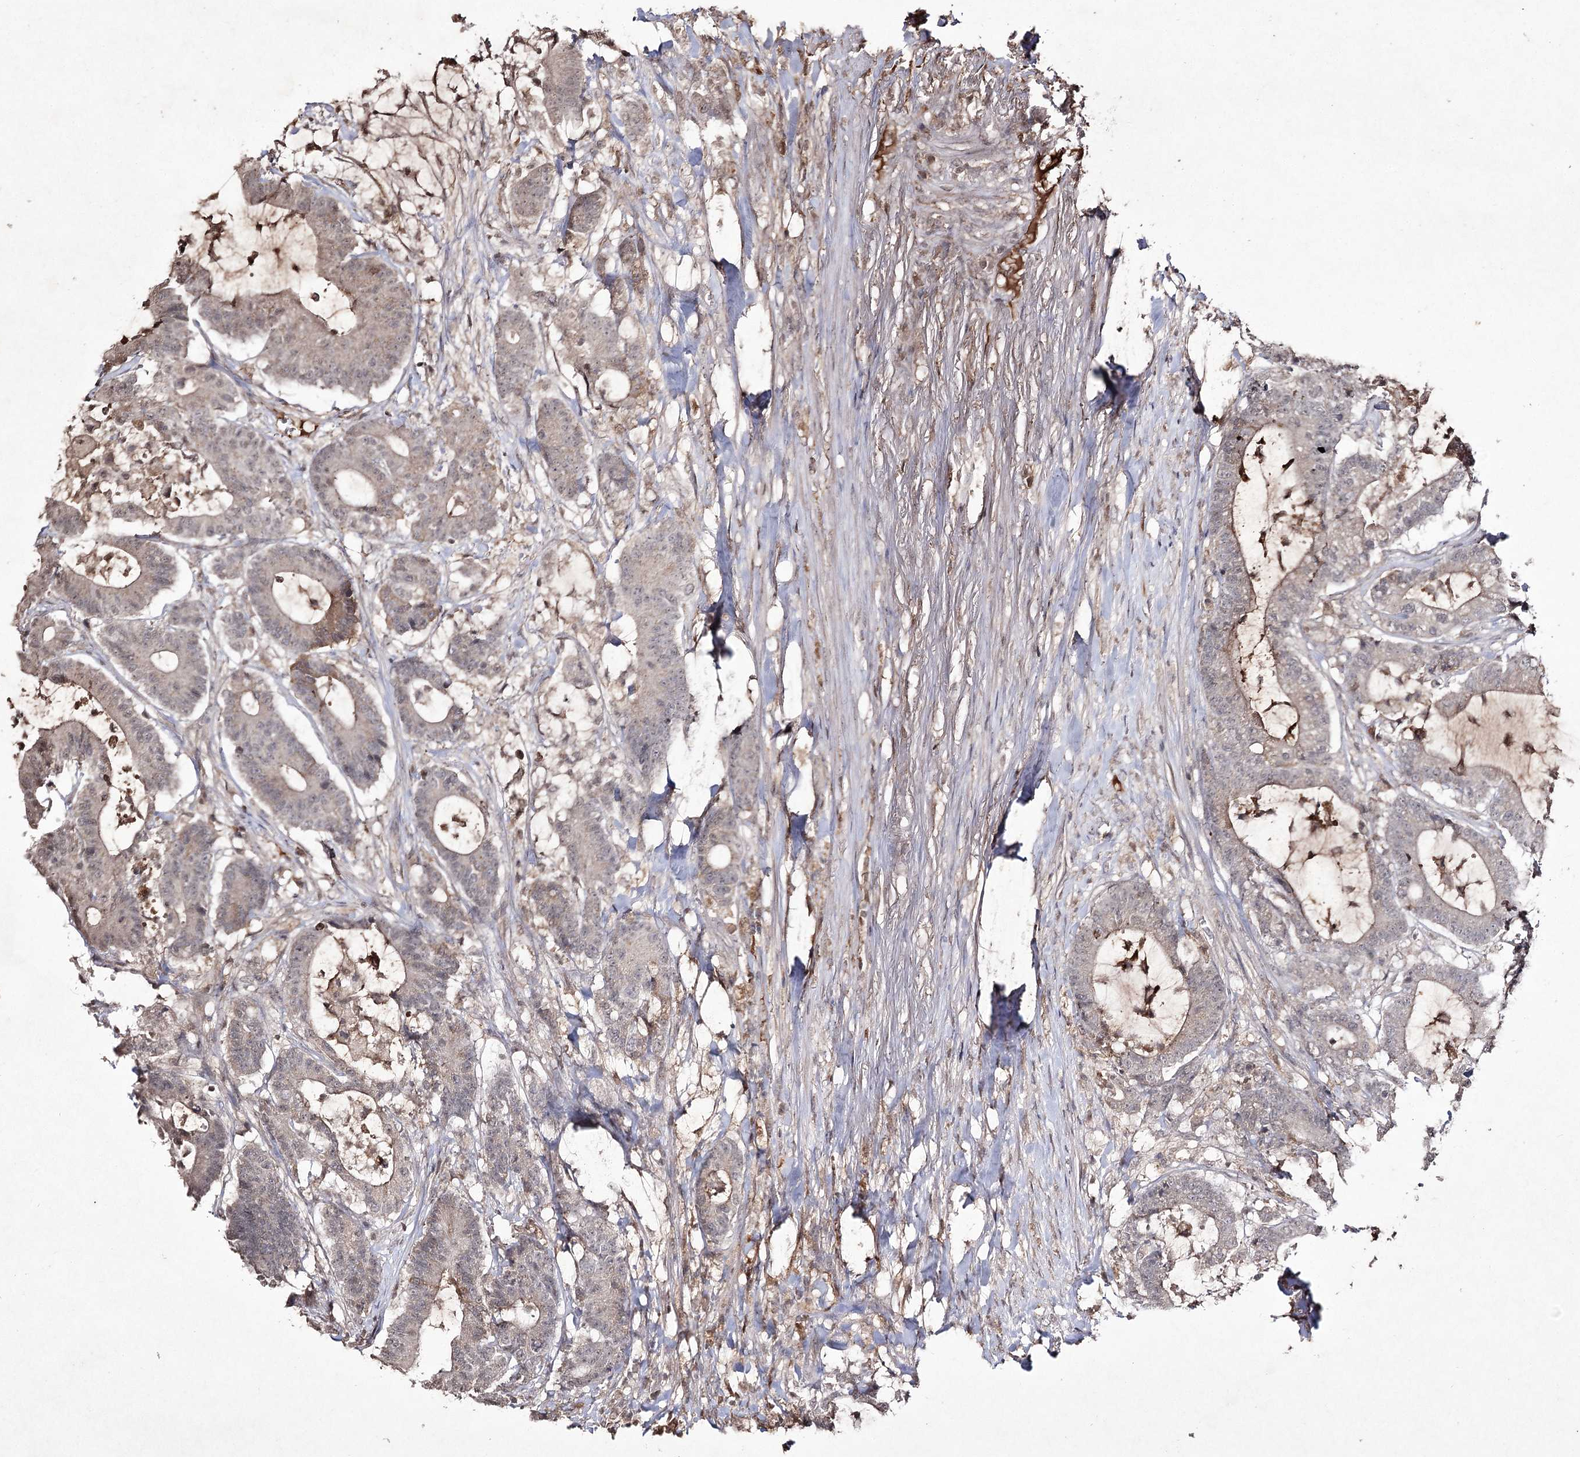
{"staining": {"intensity": "weak", "quantity": "<25%", "location": "cytoplasmic/membranous"}, "tissue": "colorectal cancer", "cell_type": "Tumor cells", "image_type": "cancer", "snomed": [{"axis": "morphology", "description": "Adenocarcinoma, NOS"}, {"axis": "topography", "description": "Colon"}], "caption": "Histopathology image shows no protein staining in tumor cells of adenocarcinoma (colorectal) tissue.", "gene": "SYNGR3", "patient": {"sex": "female", "age": 84}}